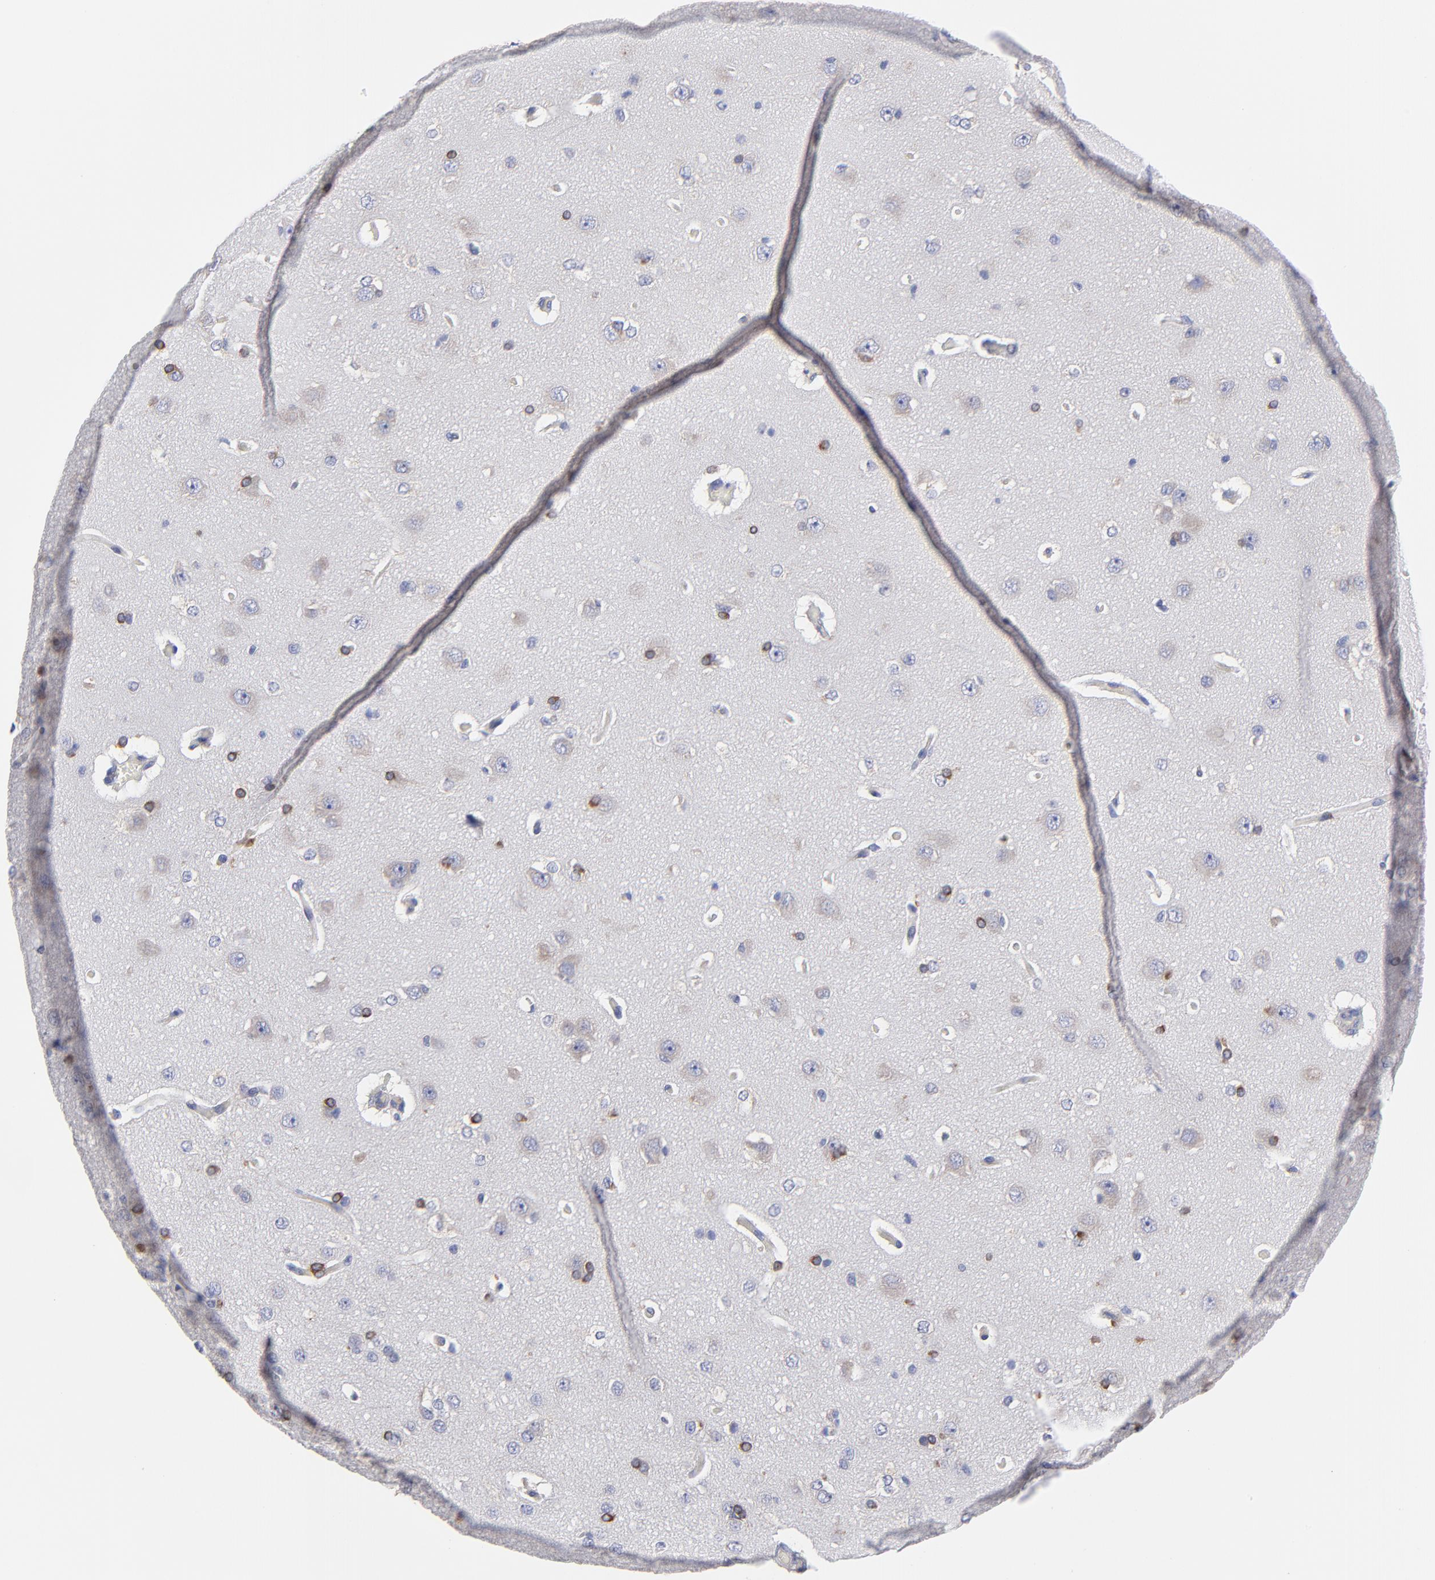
{"staining": {"intensity": "negative", "quantity": "none", "location": "none"}, "tissue": "cerebral cortex", "cell_type": "Endothelial cells", "image_type": "normal", "snomed": [{"axis": "morphology", "description": "Normal tissue, NOS"}, {"axis": "topography", "description": "Cerebral cortex"}], "caption": "DAB (3,3'-diaminobenzidine) immunohistochemical staining of normal human cerebral cortex demonstrates no significant positivity in endothelial cells. (Brightfield microscopy of DAB immunohistochemistry at high magnification).", "gene": "MOSPD2", "patient": {"sex": "female", "age": 45}}